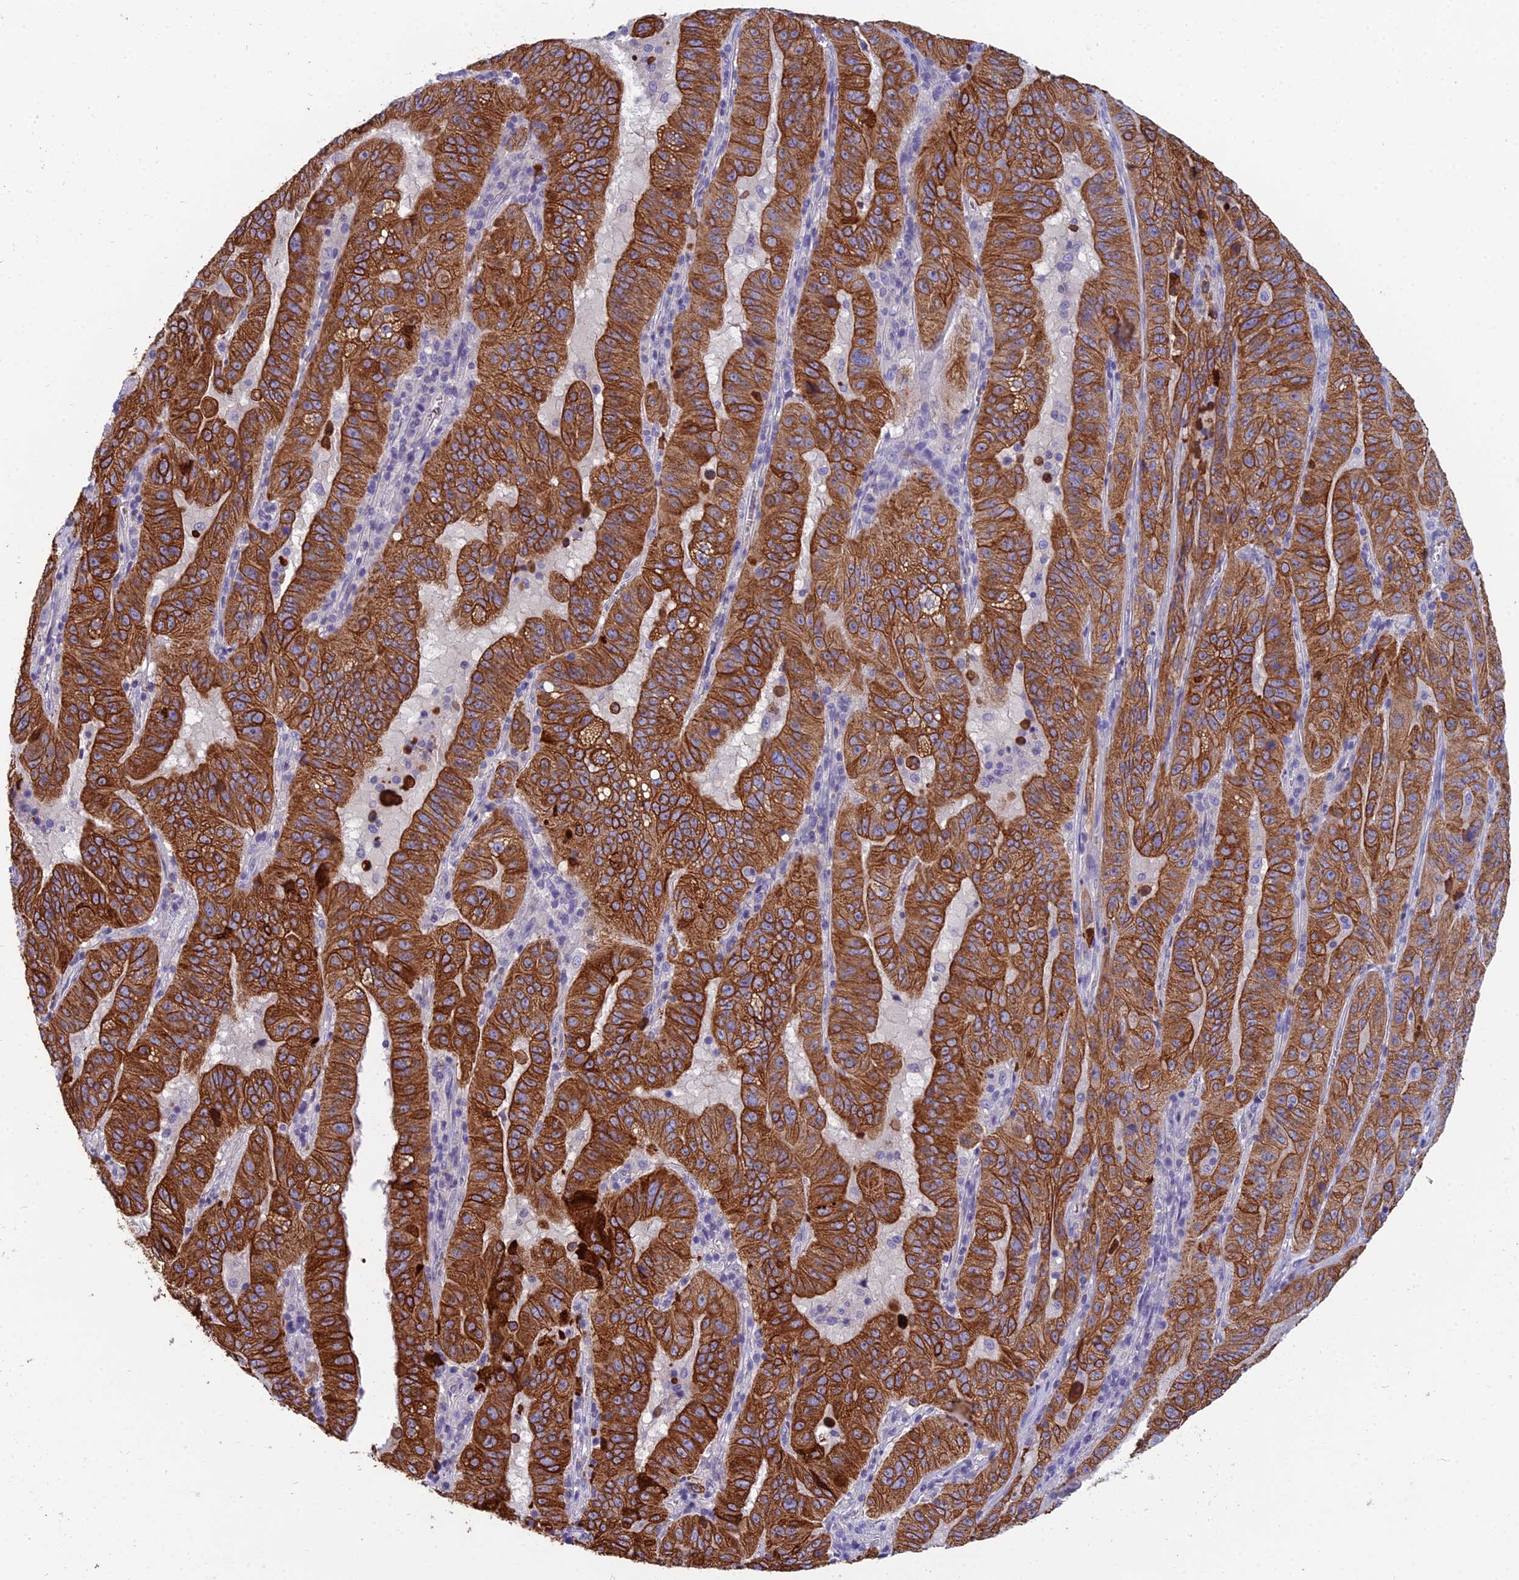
{"staining": {"intensity": "strong", "quantity": ">75%", "location": "cytoplasmic/membranous"}, "tissue": "pancreatic cancer", "cell_type": "Tumor cells", "image_type": "cancer", "snomed": [{"axis": "morphology", "description": "Adenocarcinoma, NOS"}, {"axis": "topography", "description": "Pancreas"}], "caption": "Immunohistochemical staining of human pancreatic adenocarcinoma reveals high levels of strong cytoplasmic/membranous positivity in approximately >75% of tumor cells.", "gene": "RBM41", "patient": {"sex": "male", "age": 63}}